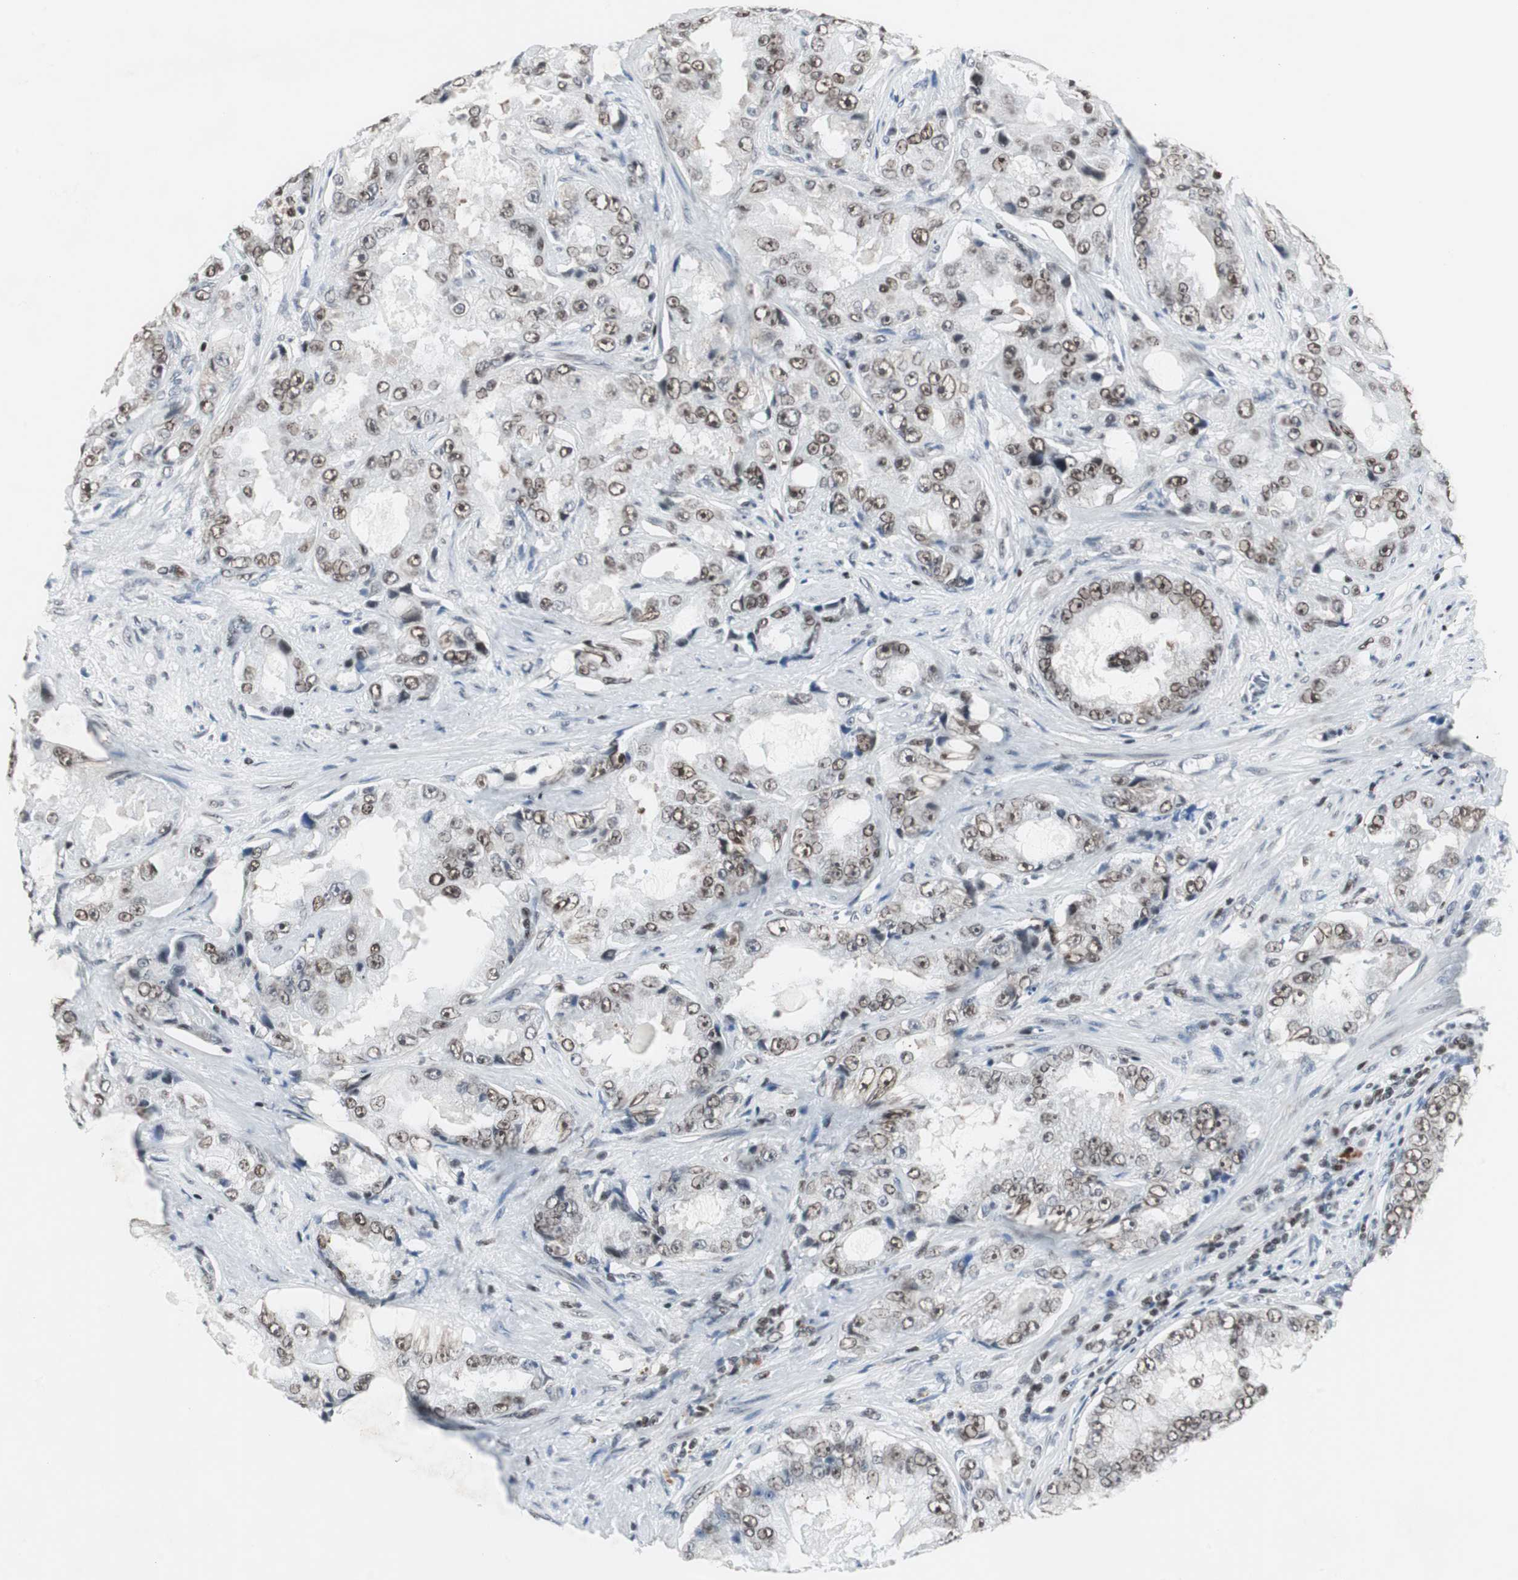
{"staining": {"intensity": "moderate", "quantity": ">75%", "location": "nuclear"}, "tissue": "prostate cancer", "cell_type": "Tumor cells", "image_type": "cancer", "snomed": [{"axis": "morphology", "description": "Adenocarcinoma, High grade"}, {"axis": "topography", "description": "Prostate"}], "caption": "DAB (3,3'-diaminobenzidine) immunohistochemical staining of high-grade adenocarcinoma (prostate) displays moderate nuclear protein positivity in approximately >75% of tumor cells.", "gene": "RAD9A", "patient": {"sex": "male", "age": 73}}